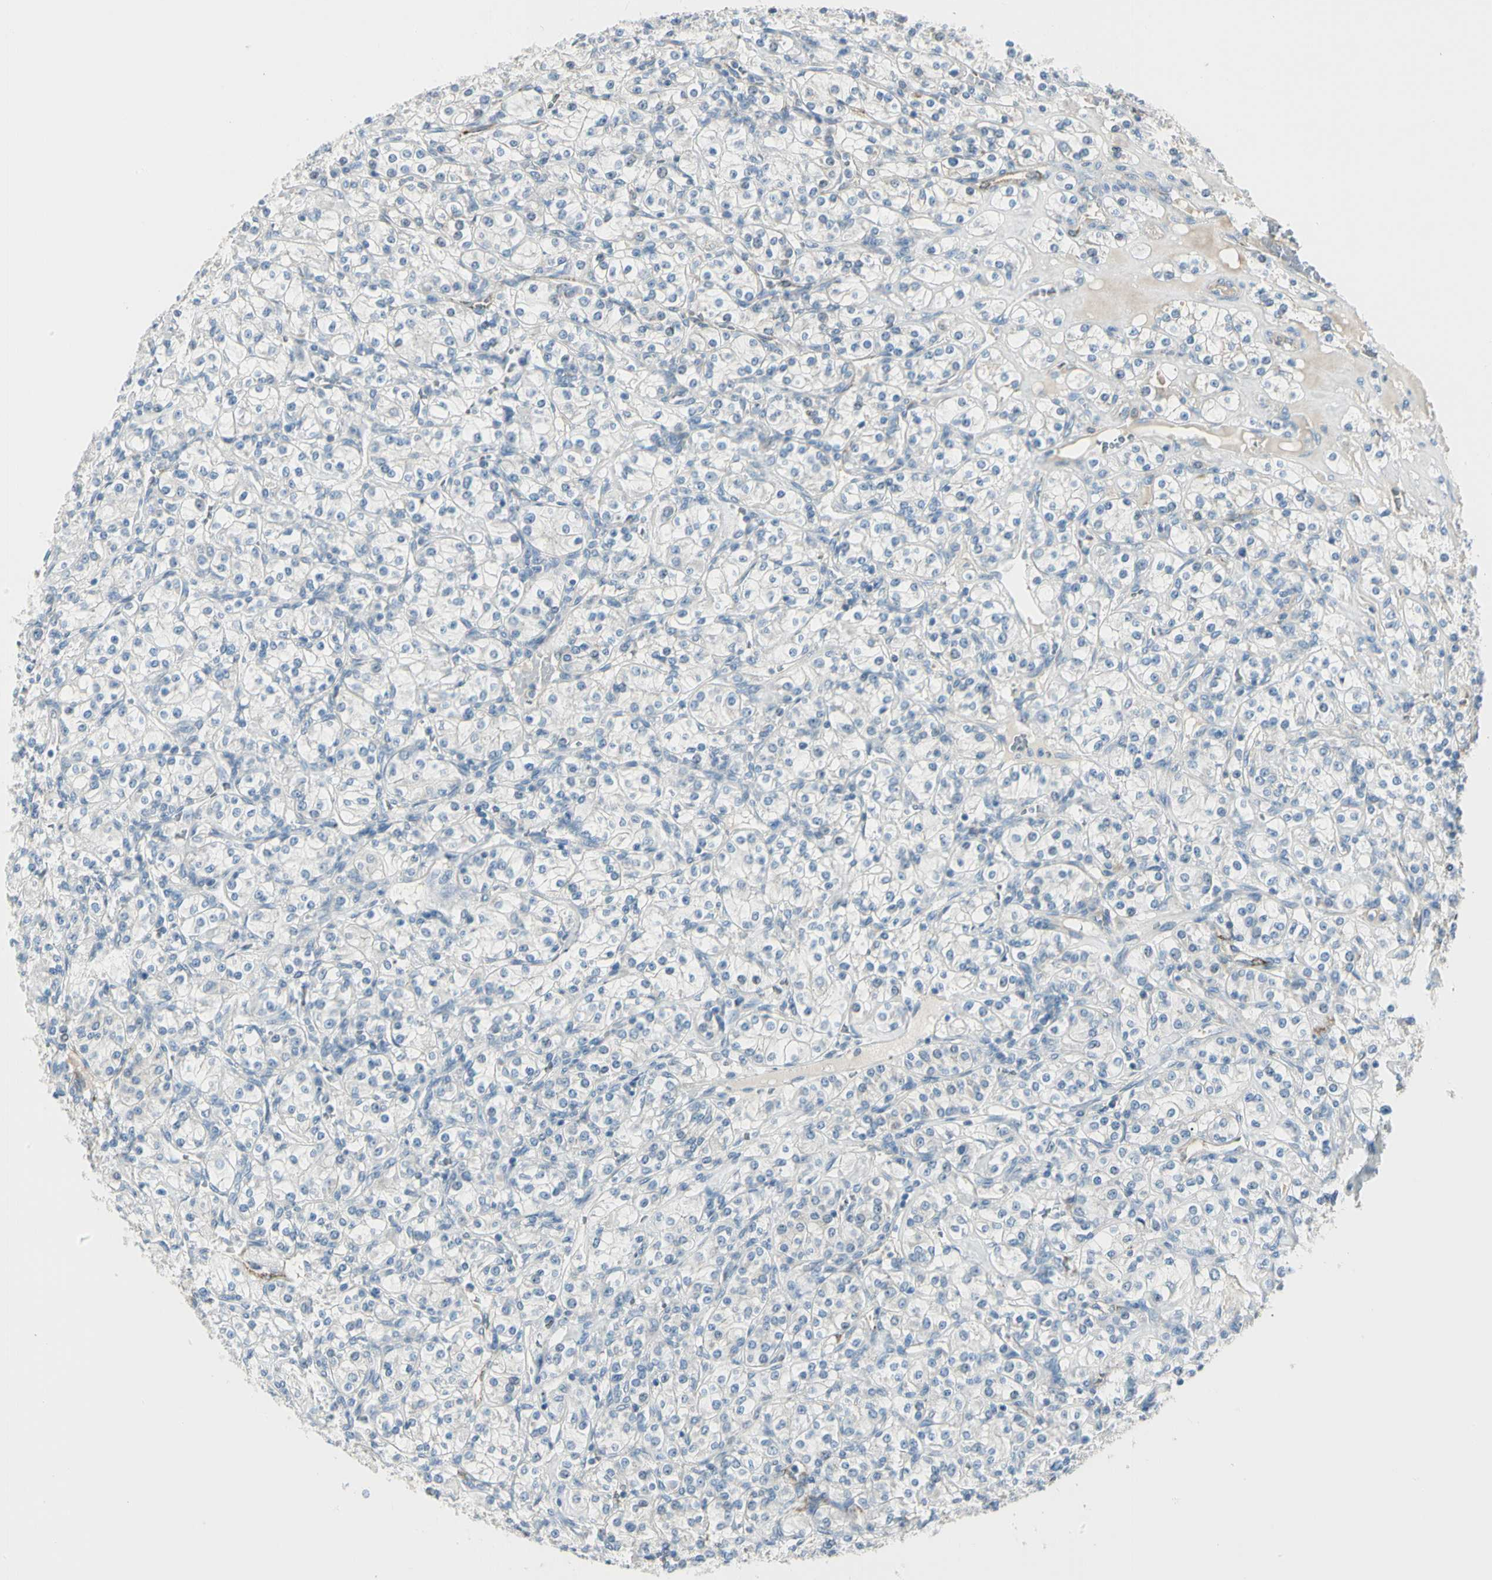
{"staining": {"intensity": "negative", "quantity": "none", "location": "none"}, "tissue": "renal cancer", "cell_type": "Tumor cells", "image_type": "cancer", "snomed": [{"axis": "morphology", "description": "Adenocarcinoma, NOS"}, {"axis": "topography", "description": "Kidney"}], "caption": "A histopathology image of adenocarcinoma (renal) stained for a protein exhibits no brown staining in tumor cells.", "gene": "SLC6A15", "patient": {"sex": "male", "age": 77}}